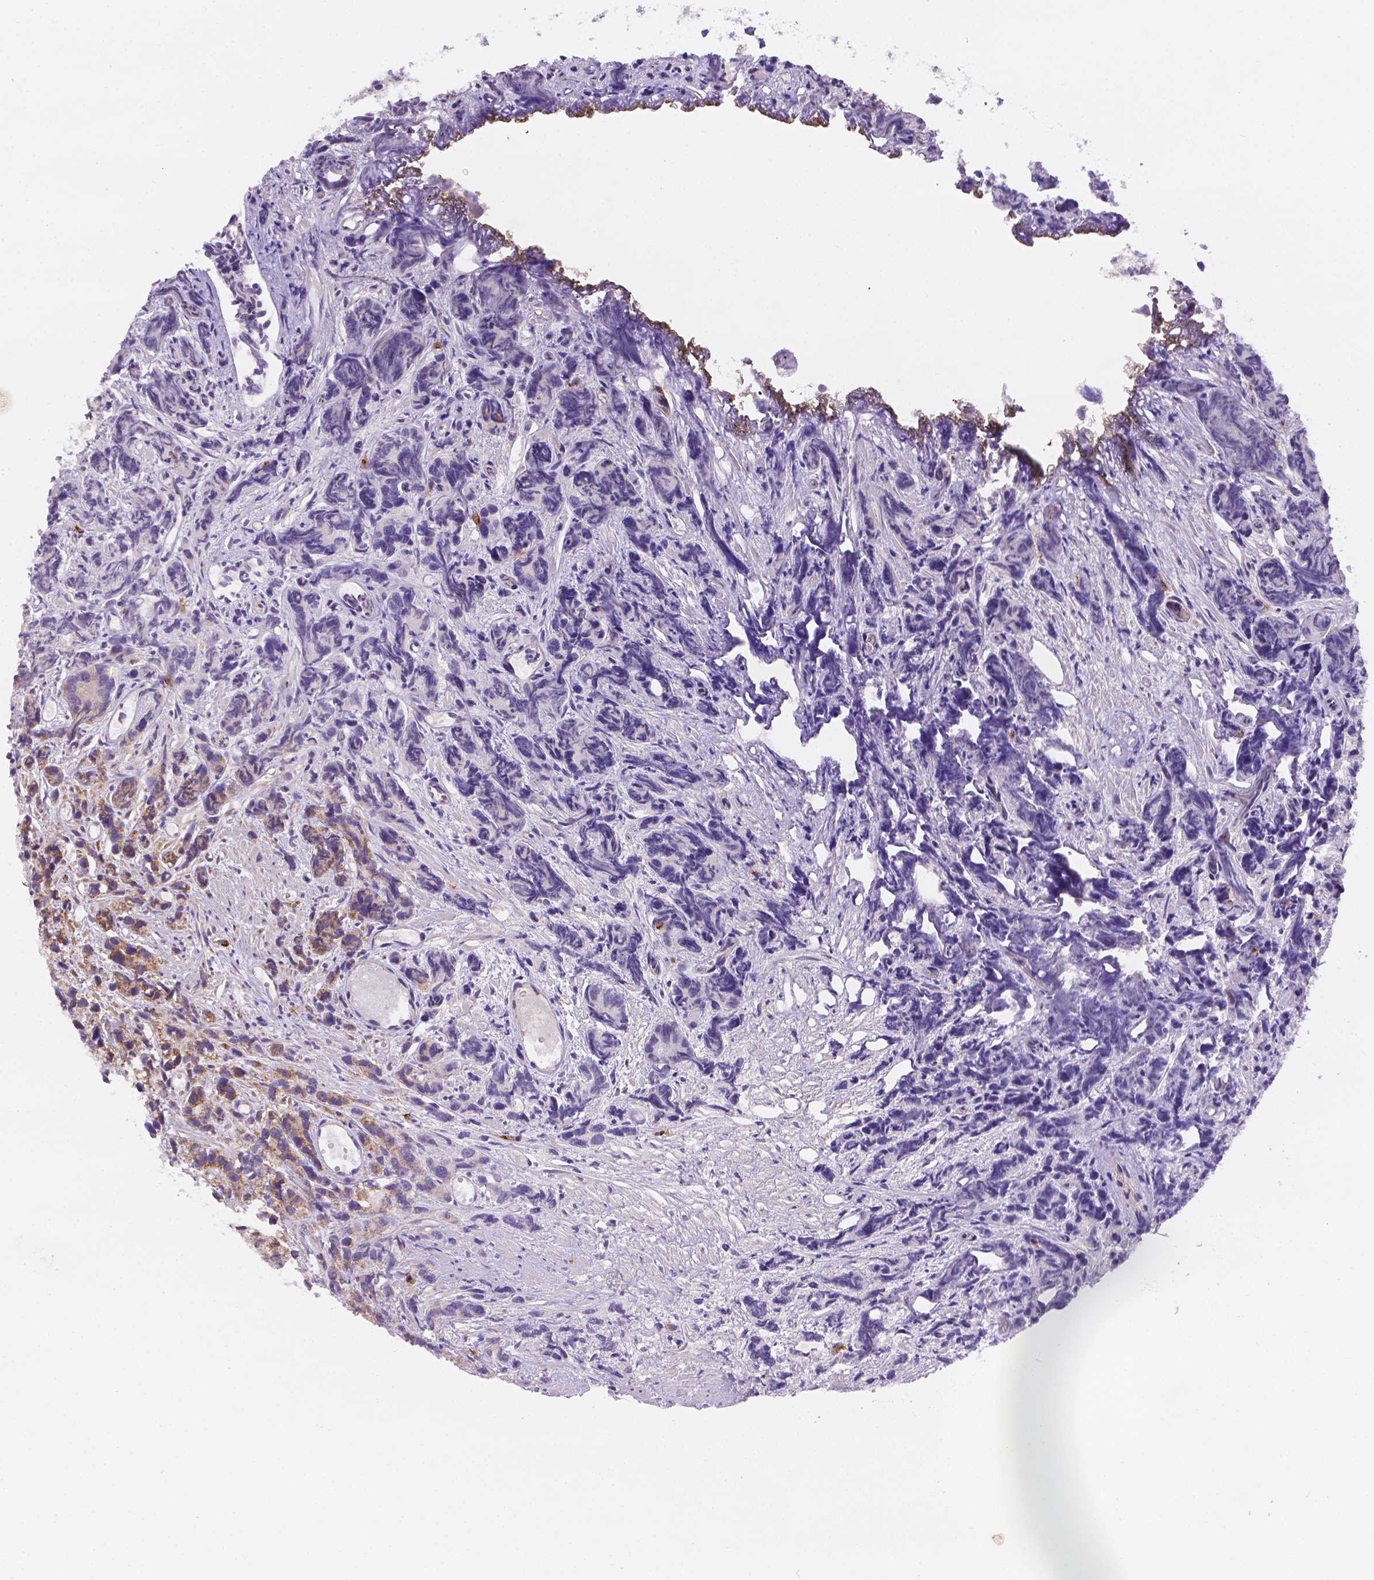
{"staining": {"intensity": "weak", "quantity": "<25%", "location": "cytoplasmic/membranous"}, "tissue": "prostate cancer", "cell_type": "Tumor cells", "image_type": "cancer", "snomed": [{"axis": "morphology", "description": "Adenocarcinoma, High grade"}, {"axis": "topography", "description": "Prostate"}], "caption": "Prostate cancer stained for a protein using immunohistochemistry reveals no expression tumor cells.", "gene": "CYYR1", "patient": {"sex": "male", "age": 77}}